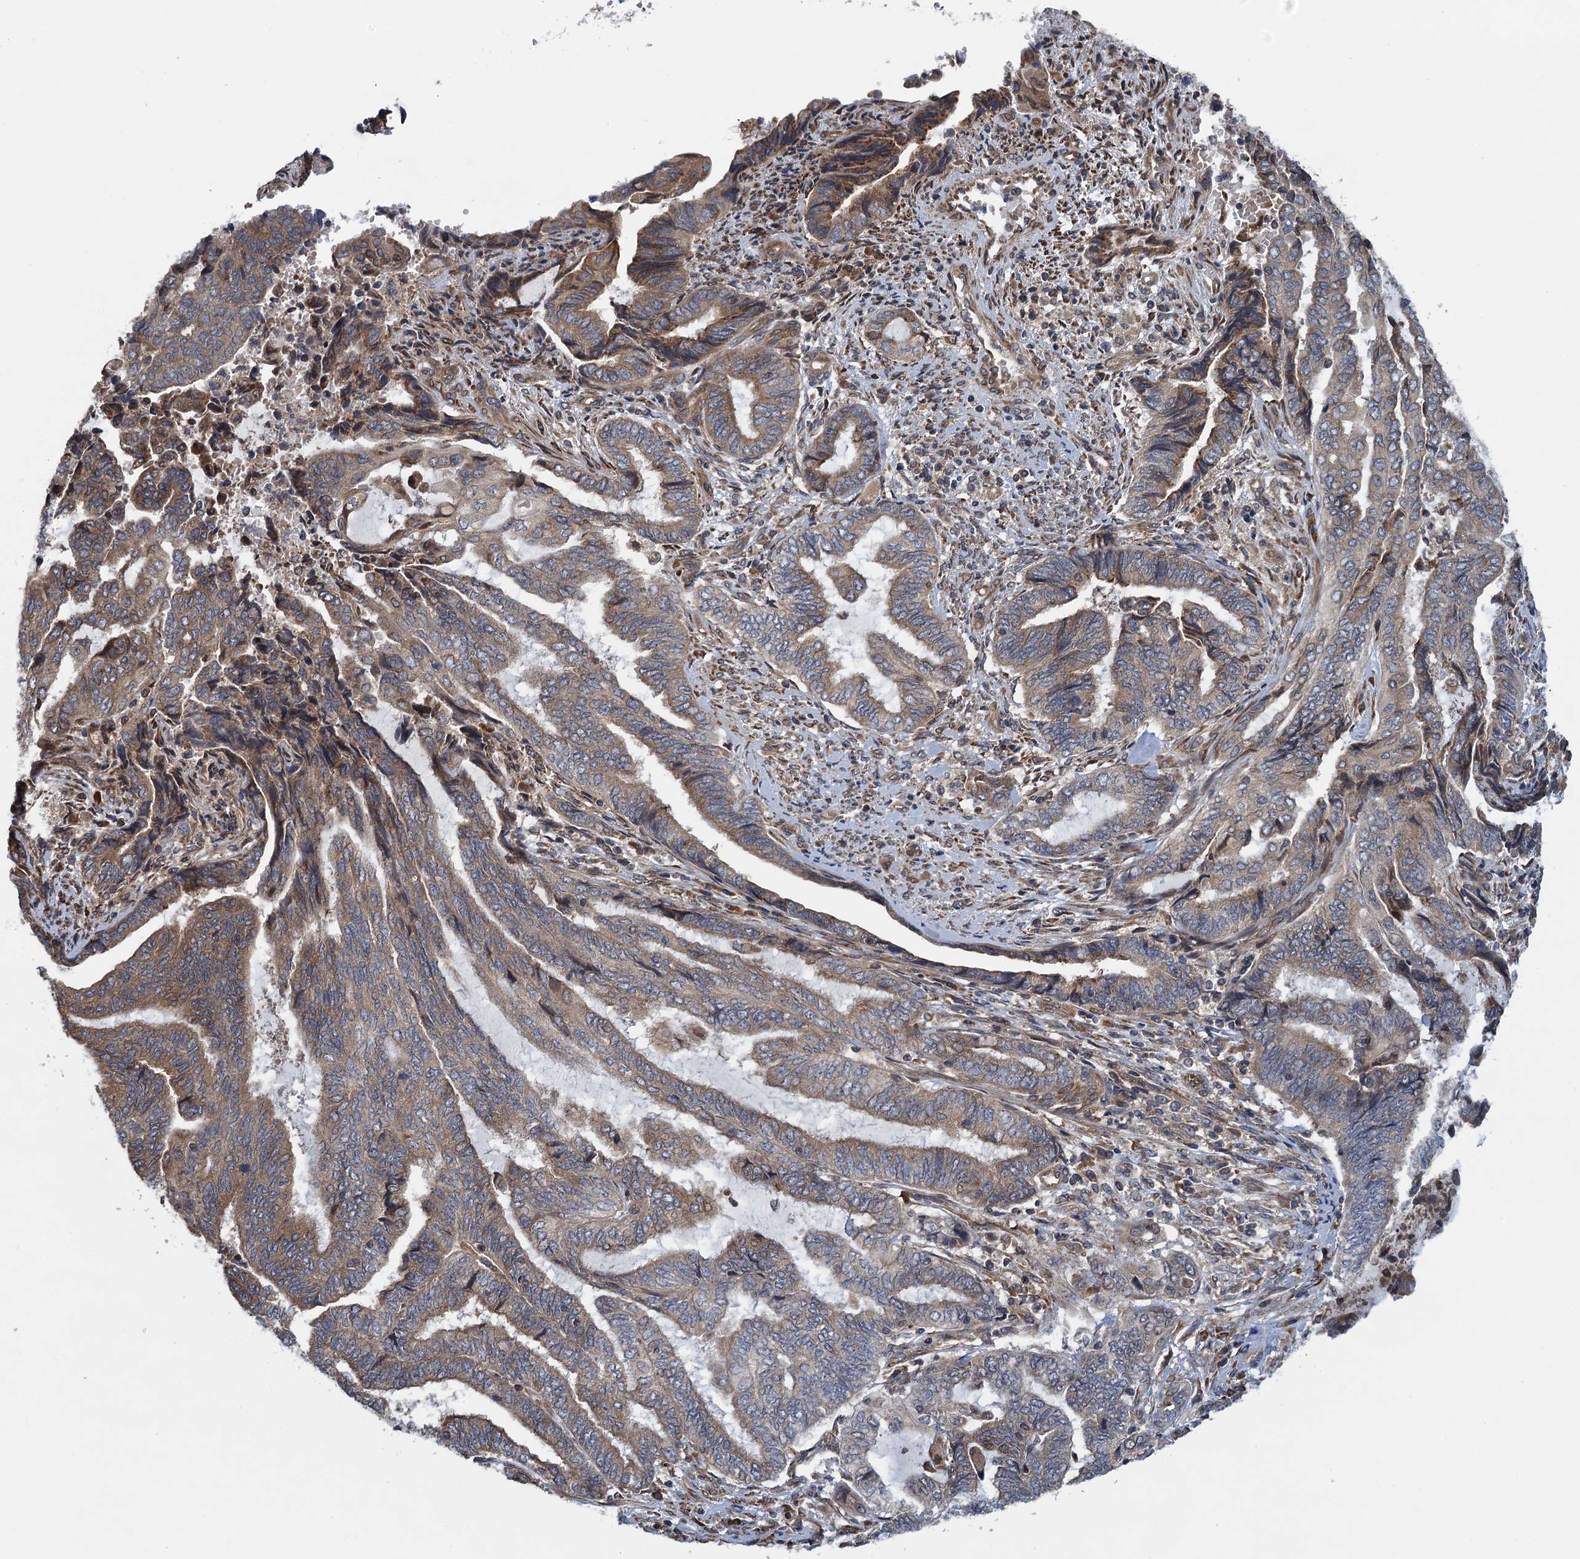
{"staining": {"intensity": "moderate", "quantity": "25%-75%", "location": "cytoplasmic/membranous"}, "tissue": "endometrial cancer", "cell_type": "Tumor cells", "image_type": "cancer", "snomed": [{"axis": "morphology", "description": "Adenocarcinoma, NOS"}, {"axis": "topography", "description": "Uterus"}, {"axis": "topography", "description": "Endometrium"}], "caption": "Protein expression analysis of human adenocarcinoma (endometrial) reveals moderate cytoplasmic/membranous expression in about 25%-75% of tumor cells. (Brightfield microscopy of DAB IHC at high magnification).", "gene": "MDM1", "patient": {"sex": "female", "age": 70}}